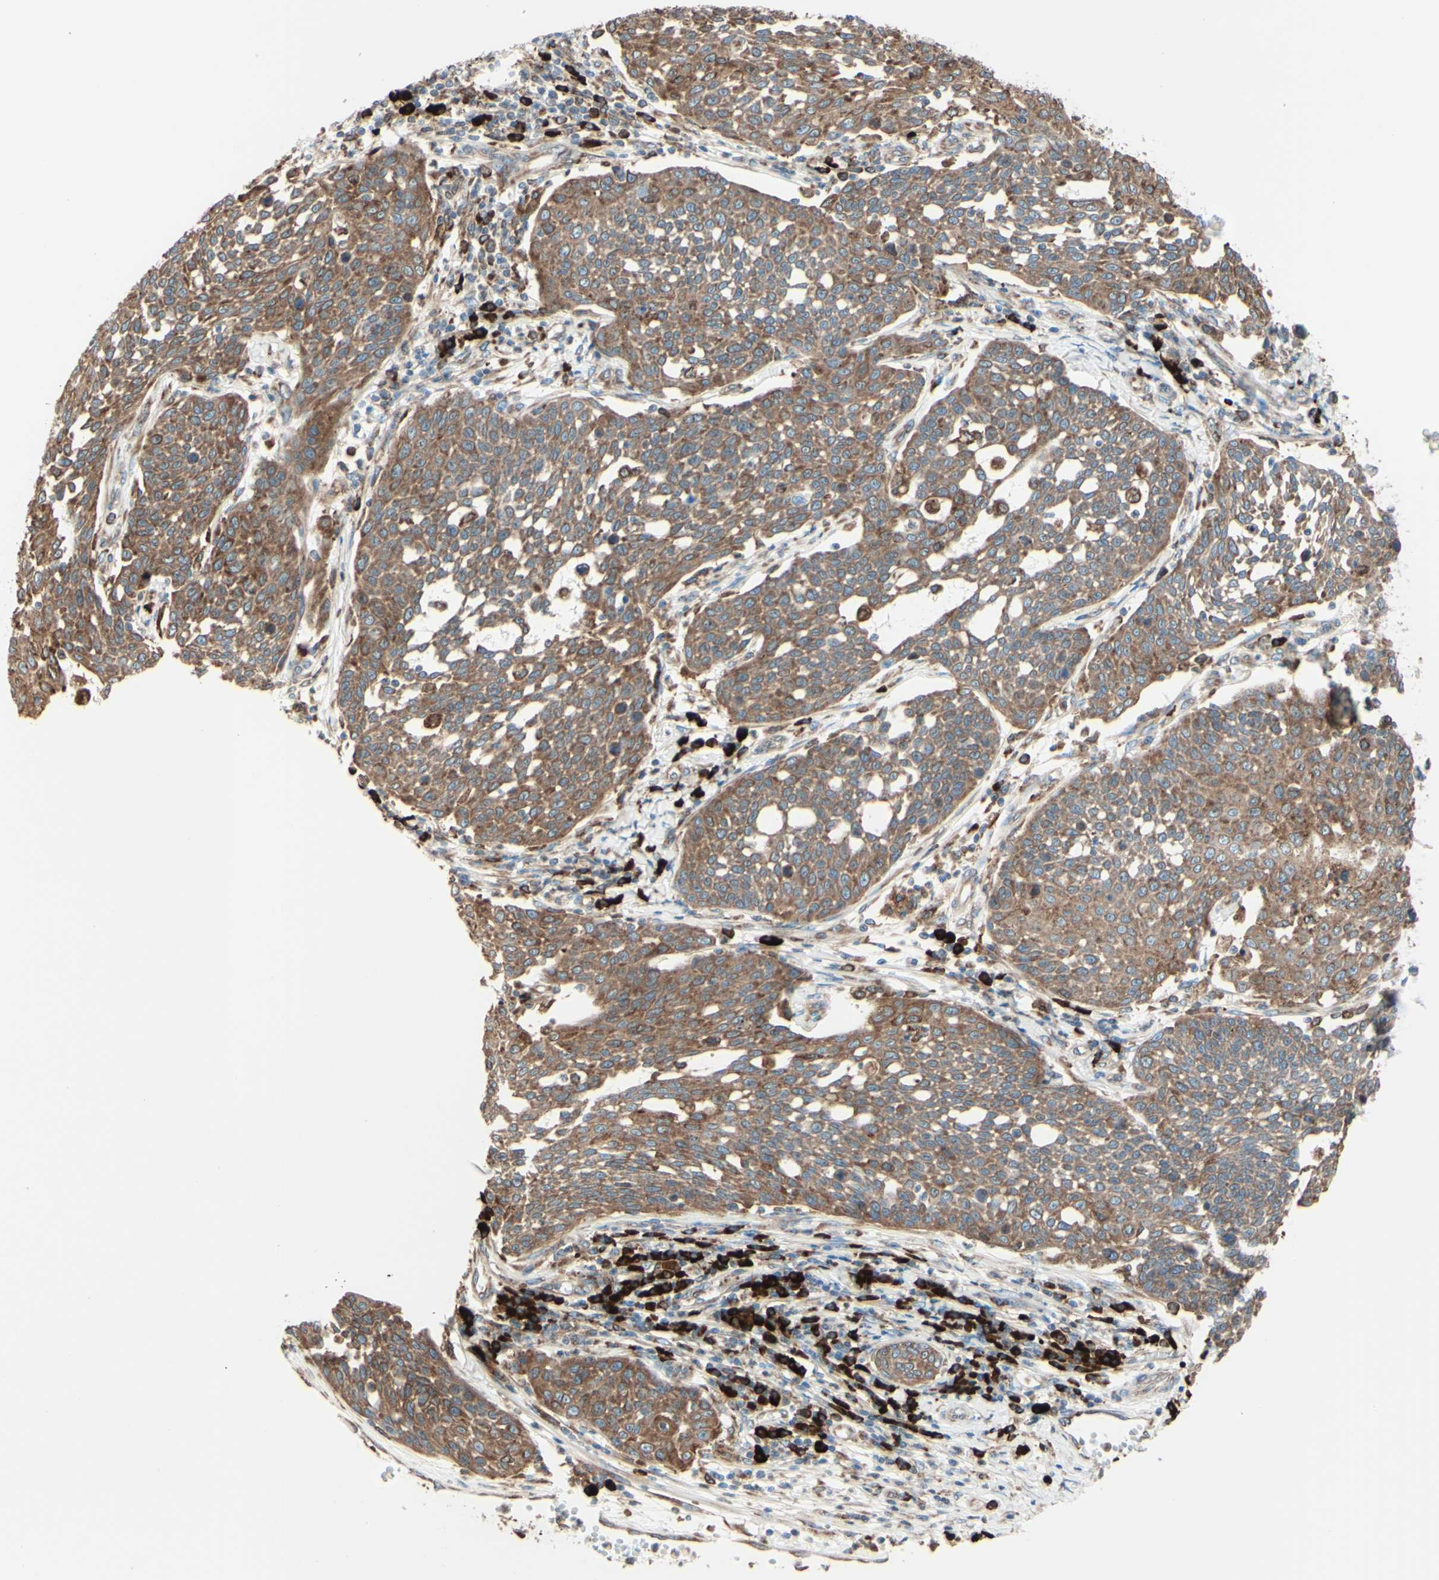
{"staining": {"intensity": "moderate", "quantity": ">75%", "location": "cytoplasmic/membranous"}, "tissue": "cervical cancer", "cell_type": "Tumor cells", "image_type": "cancer", "snomed": [{"axis": "morphology", "description": "Squamous cell carcinoma, NOS"}, {"axis": "topography", "description": "Cervix"}], "caption": "Cervical cancer (squamous cell carcinoma) was stained to show a protein in brown. There is medium levels of moderate cytoplasmic/membranous expression in about >75% of tumor cells. The staining was performed using DAB, with brown indicating positive protein expression. Nuclei are stained blue with hematoxylin.", "gene": "DNAJB11", "patient": {"sex": "female", "age": 34}}